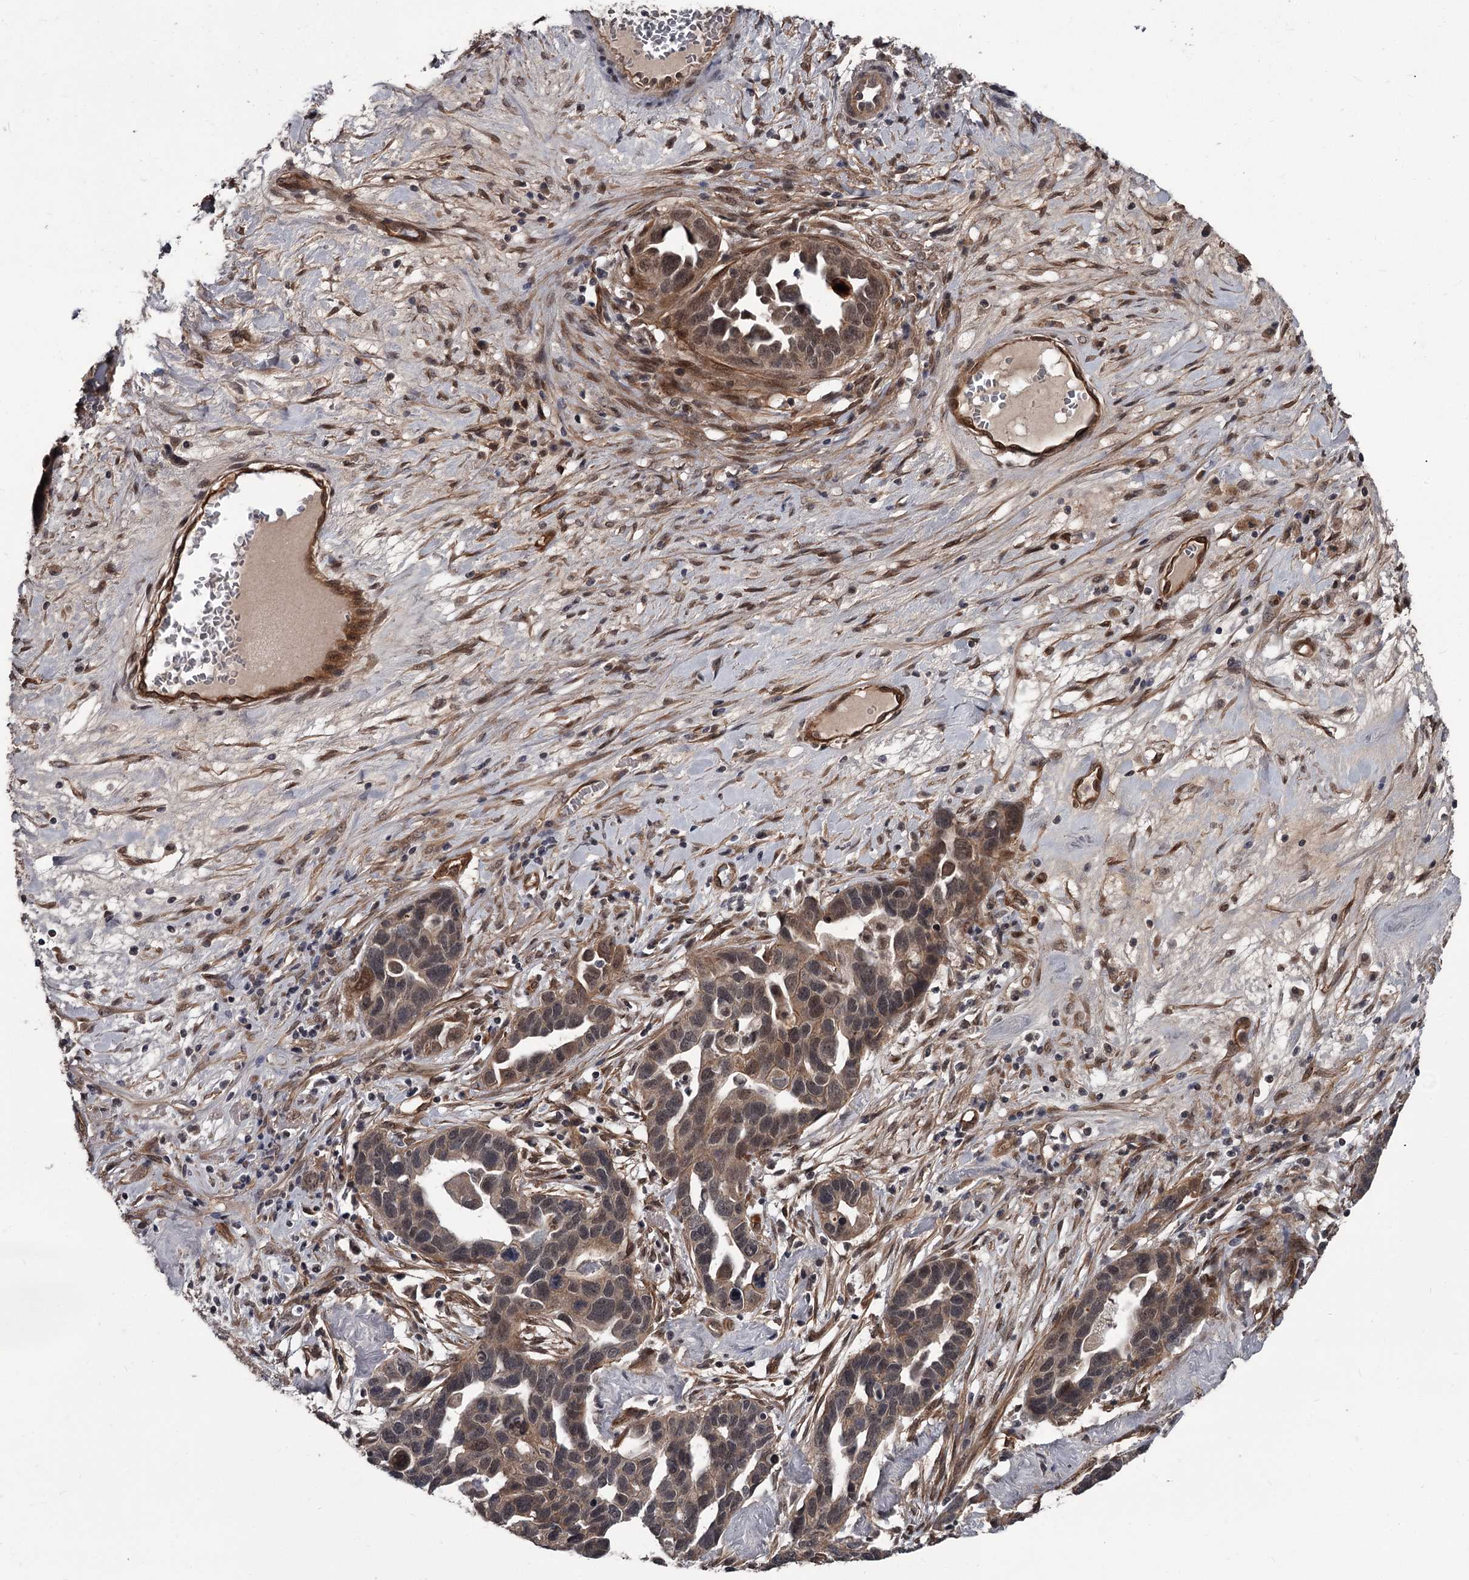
{"staining": {"intensity": "moderate", "quantity": ">75%", "location": "cytoplasmic/membranous,nuclear"}, "tissue": "ovarian cancer", "cell_type": "Tumor cells", "image_type": "cancer", "snomed": [{"axis": "morphology", "description": "Cystadenocarcinoma, serous, NOS"}, {"axis": "topography", "description": "Ovary"}], "caption": "A brown stain labels moderate cytoplasmic/membranous and nuclear staining of a protein in human ovarian cancer (serous cystadenocarcinoma) tumor cells. Using DAB (3,3'-diaminobenzidine) (brown) and hematoxylin (blue) stains, captured at high magnification using brightfield microscopy.", "gene": "CDC42EP2", "patient": {"sex": "female", "age": 54}}